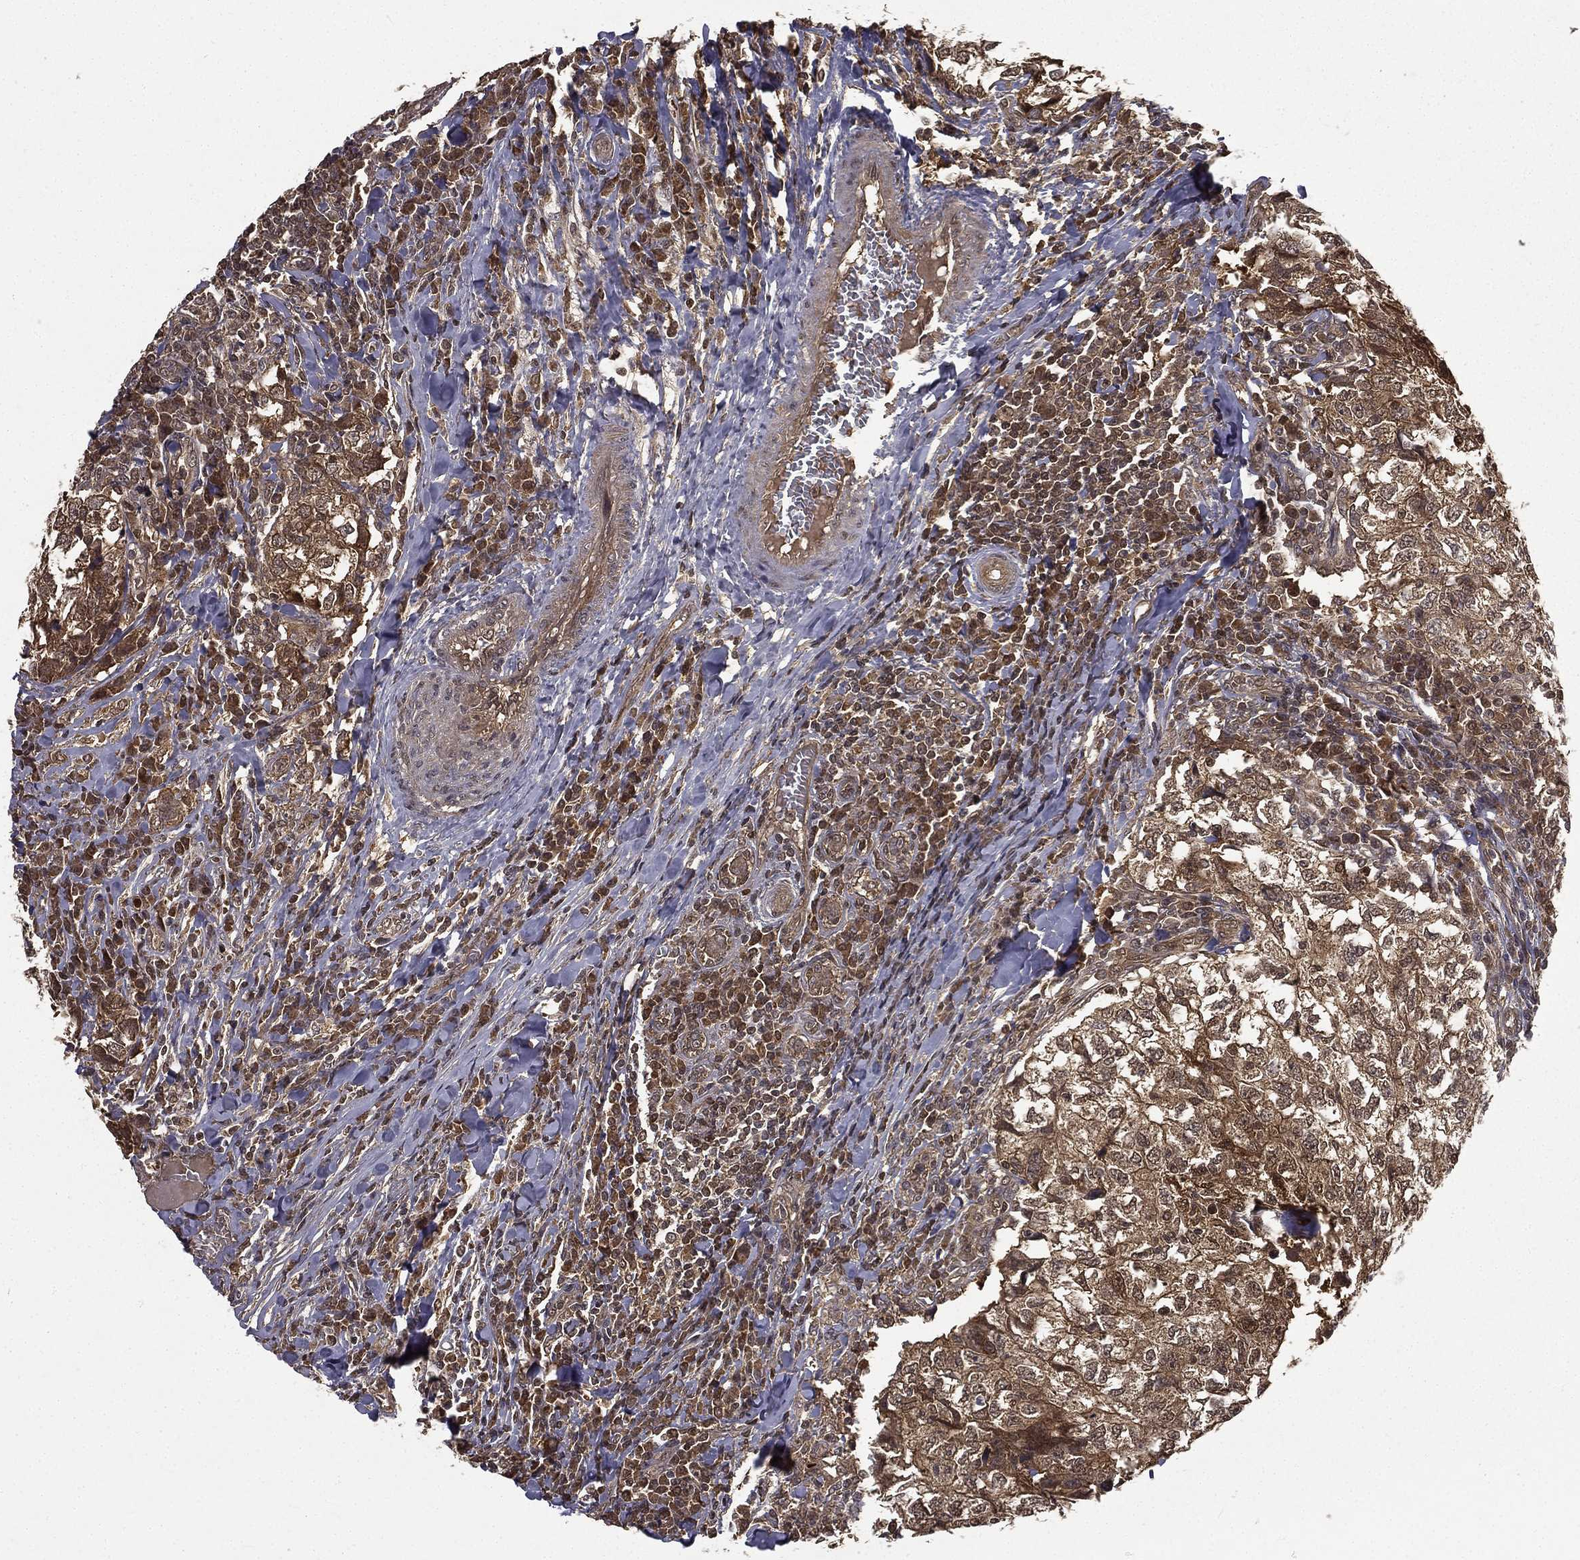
{"staining": {"intensity": "moderate", "quantity": ">75%", "location": "cytoplasmic/membranous"}, "tissue": "breast cancer", "cell_type": "Tumor cells", "image_type": "cancer", "snomed": [{"axis": "morphology", "description": "Duct carcinoma"}, {"axis": "topography", "description": "Breast"}], "caption": "The immunohistochemical stain labels moderate cytoplasmic/membranous expression in tumor cells of breast cancer (intraductal carcinoma) tissue.", "gene": "FGD1", "patient": {"sex": "female", "age": 30}}